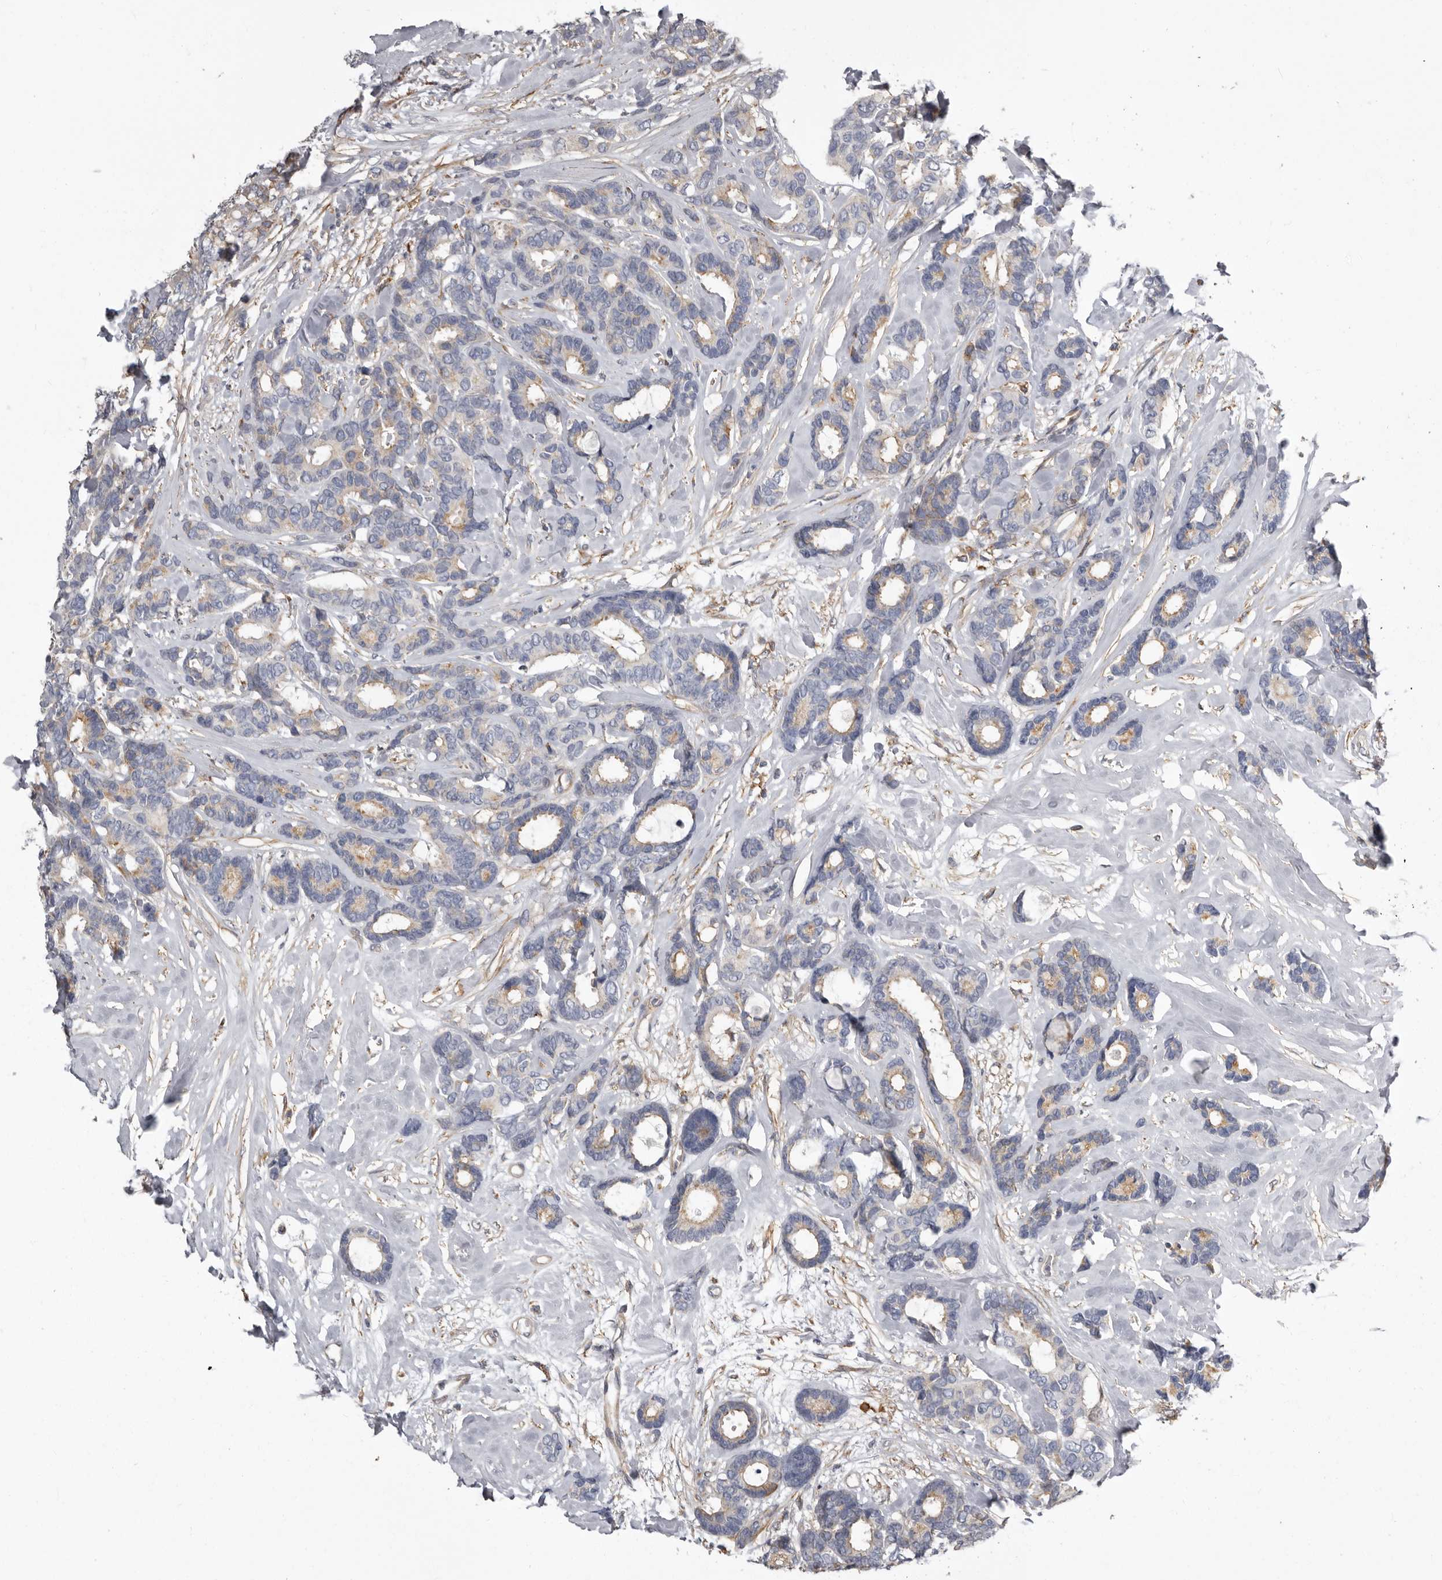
{"staining": {"intensity": "moderate", "quantity": "<25%", "location": "cytoplasmic/membranous"}, "tissue": "breast cancer", "cell_type": "Tumor cells", "image_type": "cancer", "snomed": [{"axis": "morphology", "description": "Duct carcinoma"}, {"axis": "topography", "description": "Breast"}], "caption": "Immunohistochemical staining of human breast cancer shows low levels of moderate cytoplasmic/membranous protein staining in about <25% of tumor cells. (IHC, brightfield microscopy, high magnification).", "gene": "ENAH", "patient": {"sex": "female", "age": 87}}